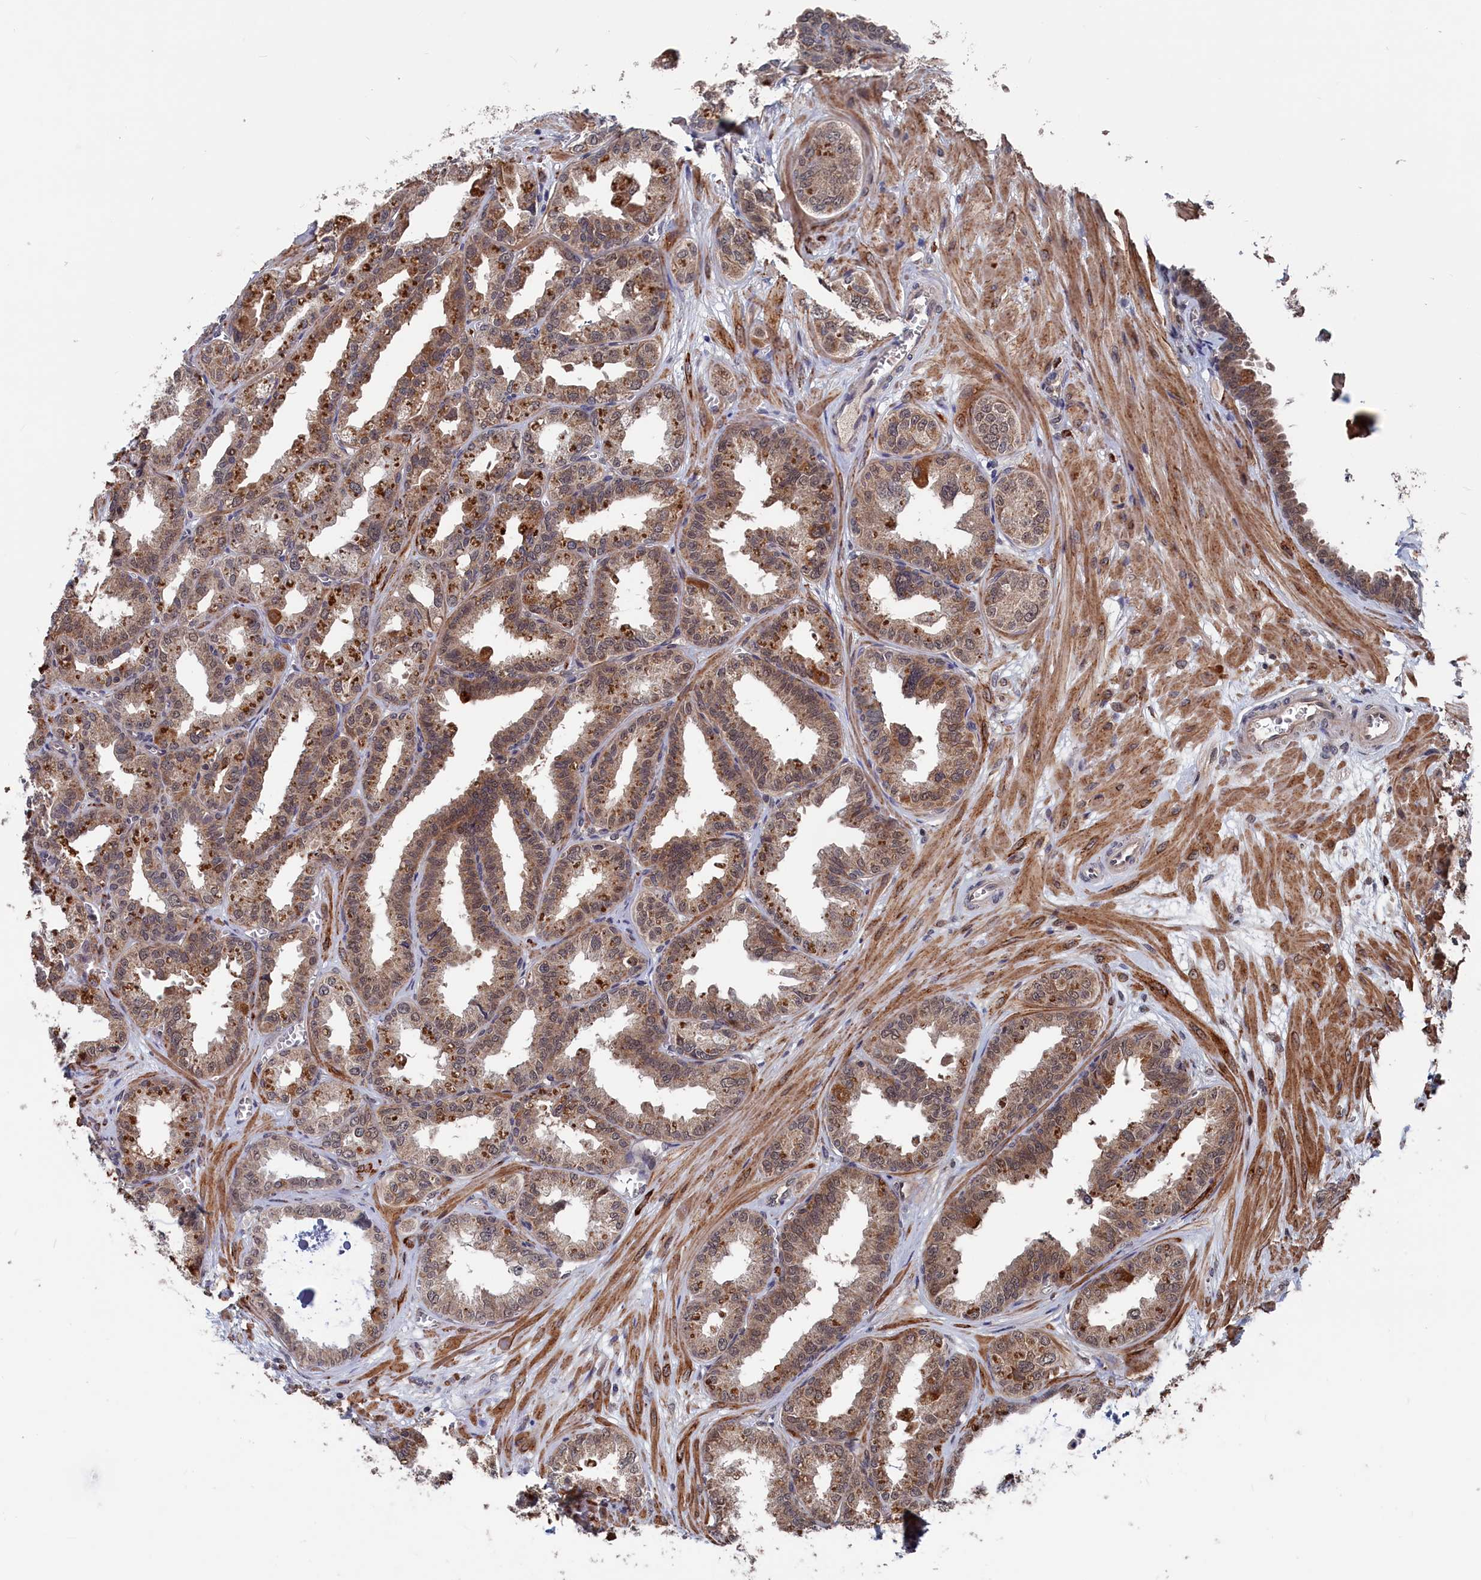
{"staining": {"intensity": "weak", "quantity": ">75%", "location": "cytoplasmic/membranous,nuclear"}, "tissue": "seminal vesicle", "cell_type": "Glandular cells", "image_type": "normal", "snomed": [{"axis": "morphology", "description": "Normal tissue, NOS"}, {"axis": "topography", "description": "Prostate"}, {"axis": "topography", "description": "Seminal veicle"}], "caption": "High-power microscopy captured an immunohistochemistry photomicrograph of benign seminal vesicle, revealing weak cytoplasmic/membranous,nuclear expression in approximately >75% of glandular cells. The protein of interest is stained brown, and the nuclei are stained in blue (DAB (3,3'-diaminobenzidine) IHC with brightfield microscopy, high magnification).", "gene": "PDE12", "patient": {"sex": "male", "age": 51}}